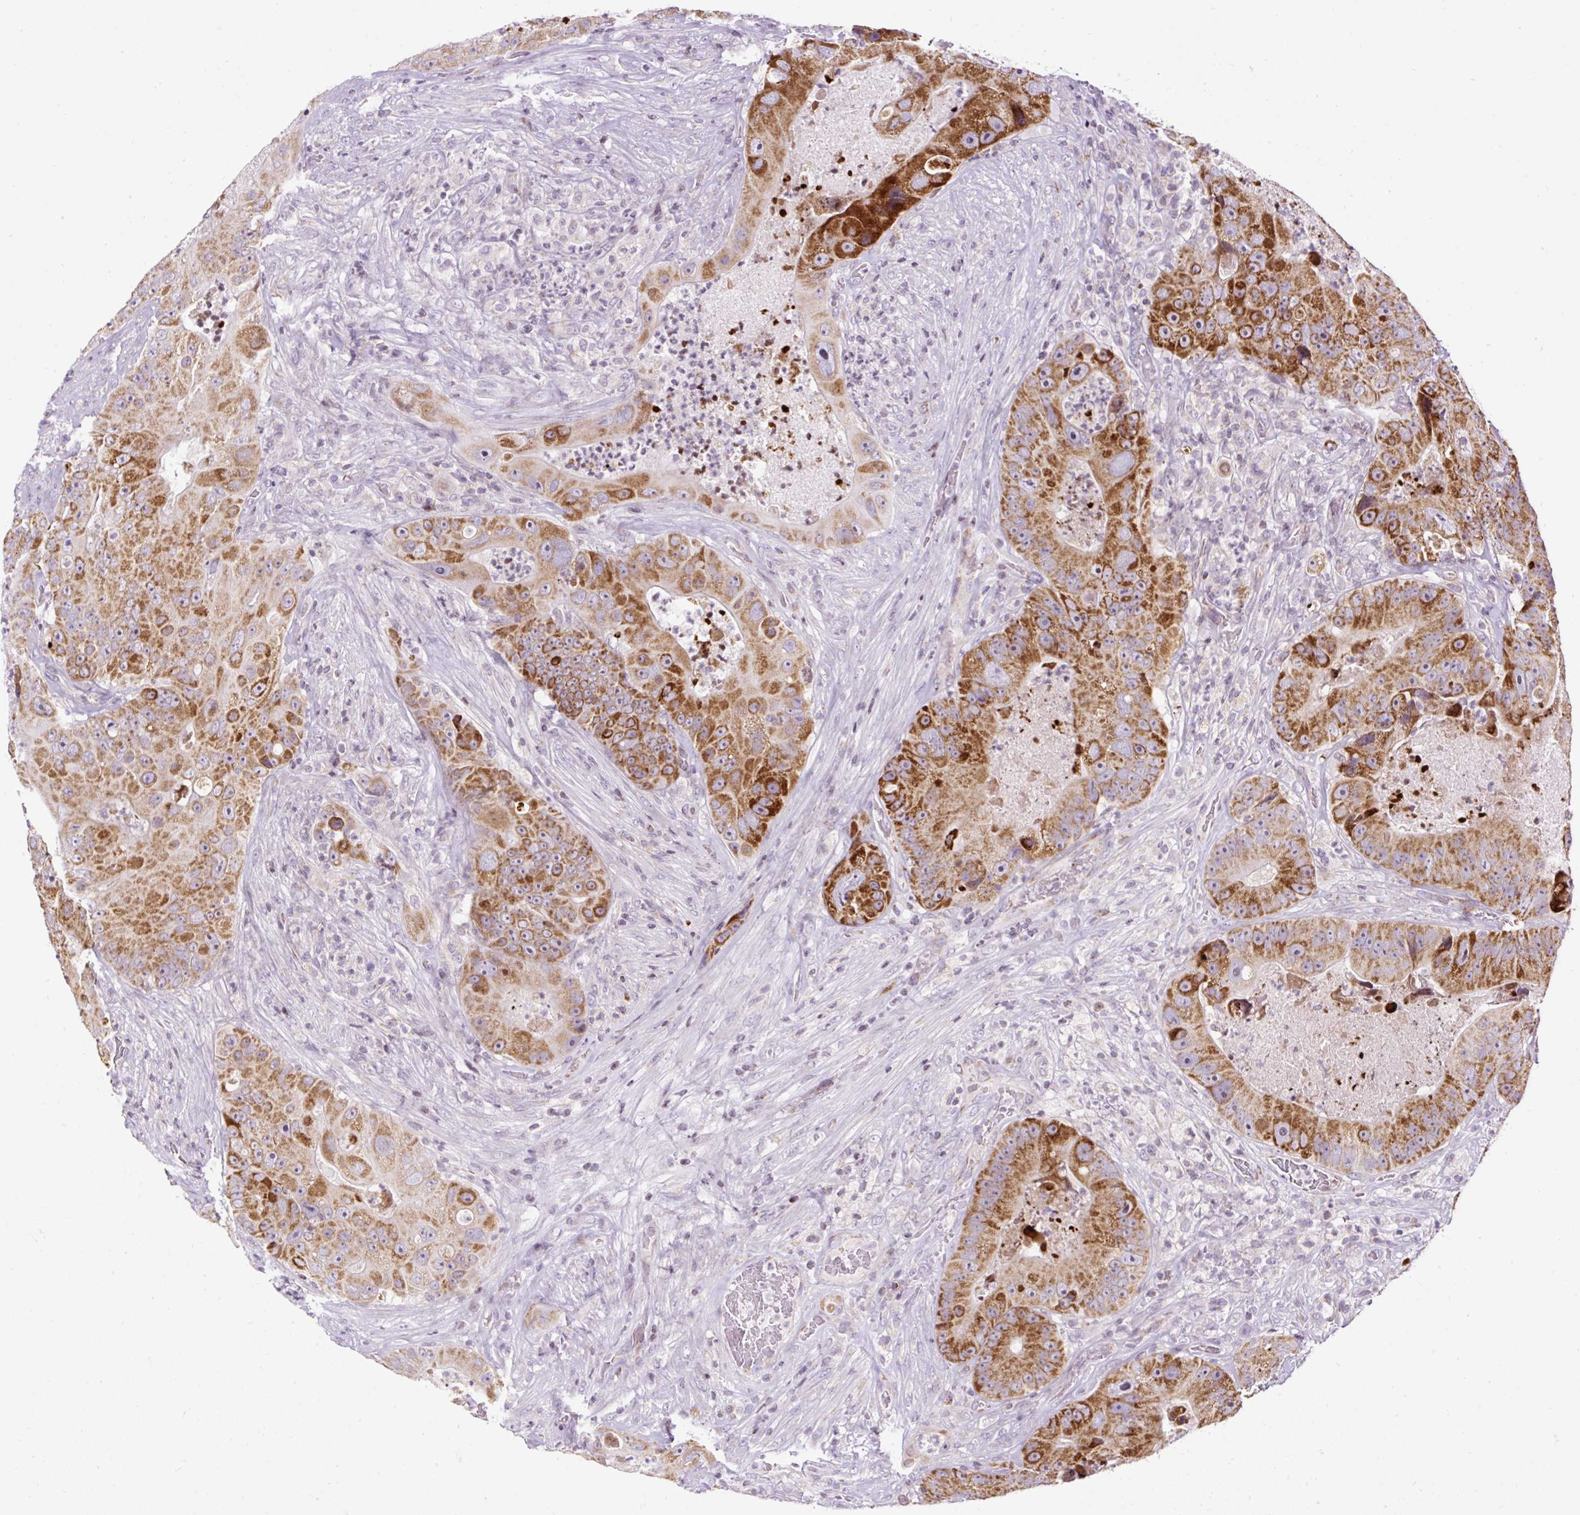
{"staining": {"intensity": "strong", "quantity": ">75%", "location": "cytoplasmic/membranous"}, "tissue": "colorectal cancer", "cell_type": "Tumor cells", "image_type": "cancer", "snomed": [{"axis": "morphology", "description": "Adenocarcinoma, NOS"}, {"axis": "topography", "description": "Colon"}], "caption": "The micrograph demonstrates staining of colorectal cancer, revealing strong cytoplasmic/membranous protein staining (brown color) within tumor cells.", "gene": "FMC1", "patient": {"sex": "female", "age": 86}}